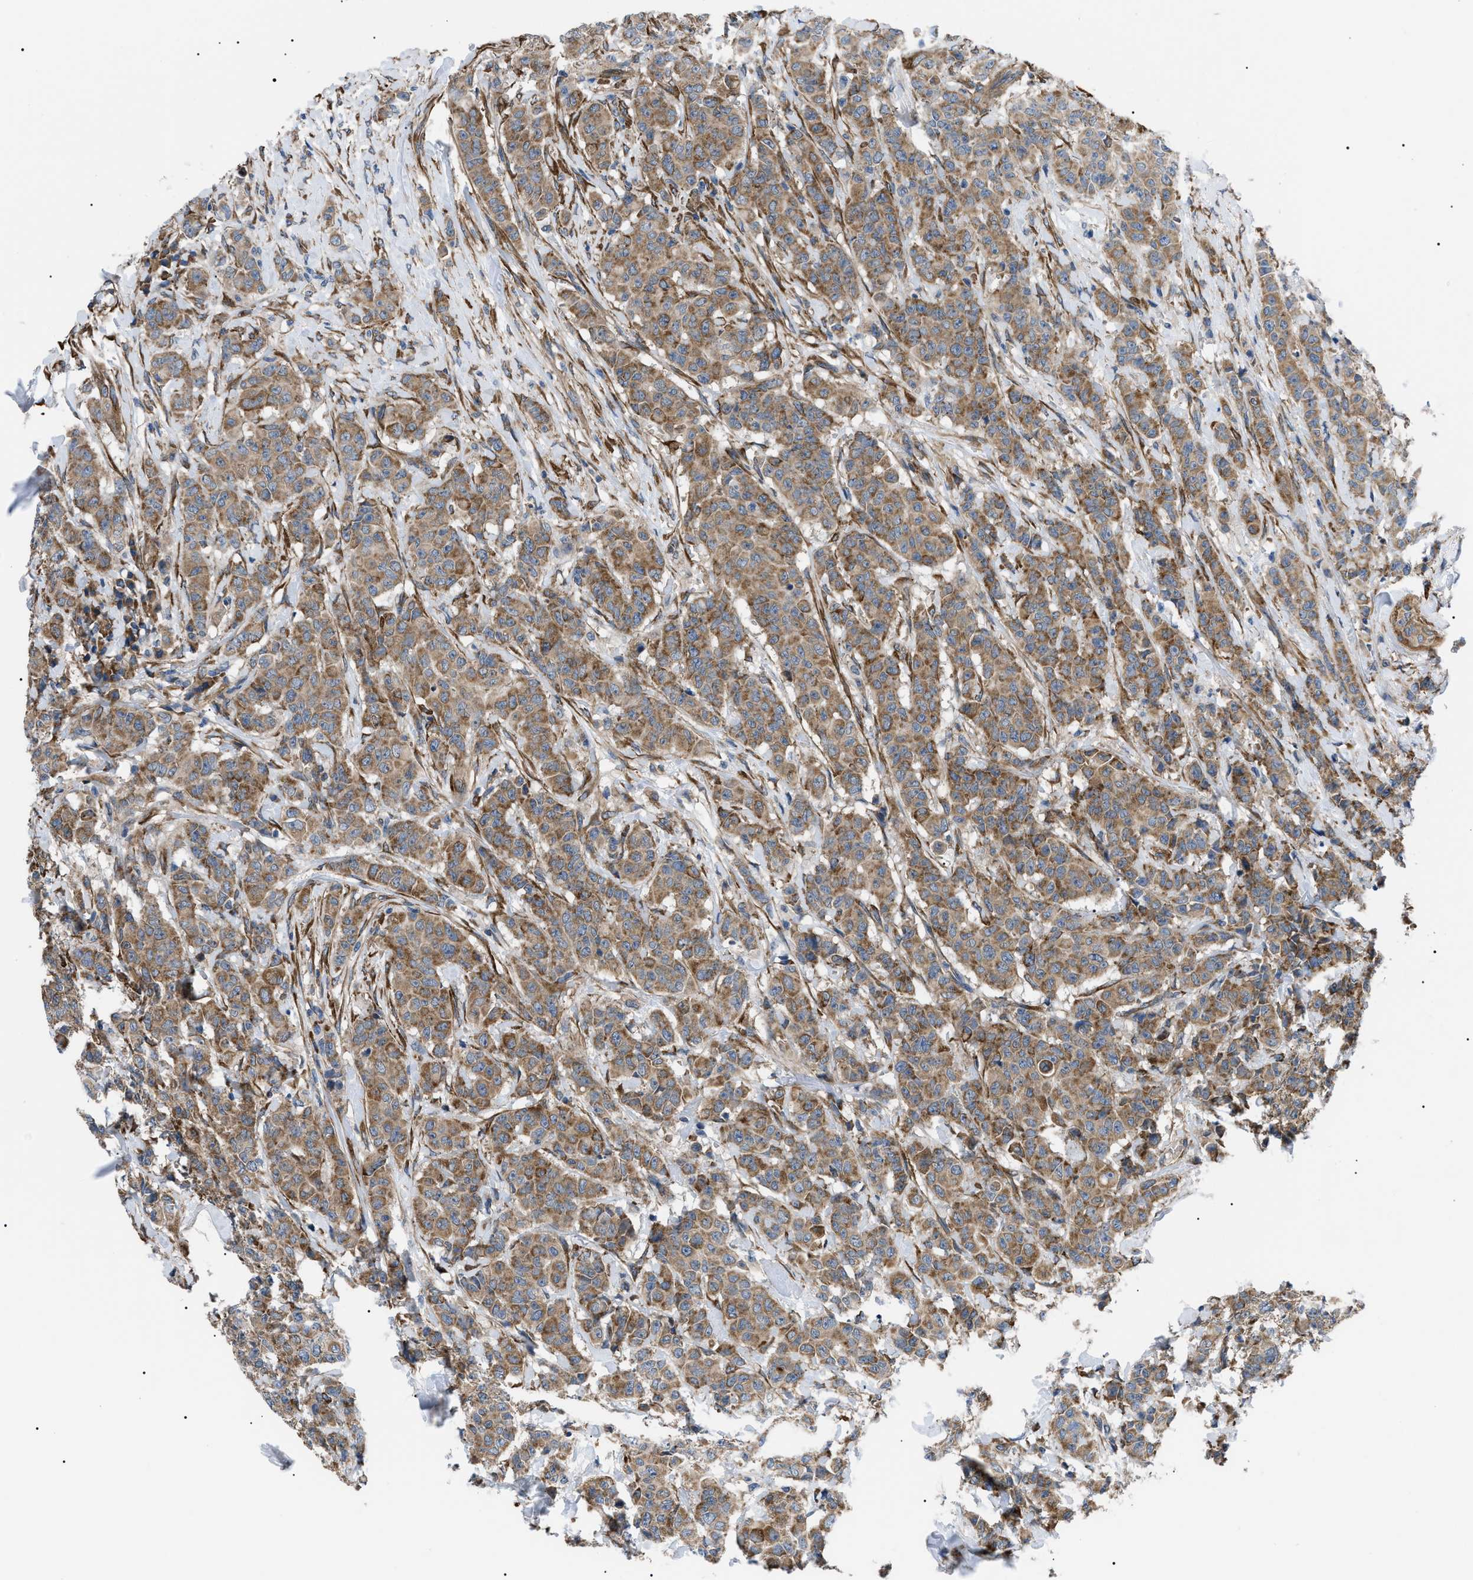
{"staining": {"intensity": "moderate", "quantity": ">75%", "location": "cytoplasmic/membranous"}, "tissue": "breast cancer", "cell_type": "Tumor cells", "image_type": "cancer", "snomed": [{"axis": "morphology", "description": "Normal tissue, NOS"}, {"axis": "morphology", "description": "Duct carcinoma"}, {"axis": "topography", "description": "Breast"}], "caption": "Breast cancer stained with immunohistochemistry reveals moderate cytoplasmic/membranous positivity in about >75% of tumor cells.", "gene": "MYO10", "patient": {"sex": "female", "age": 40}}